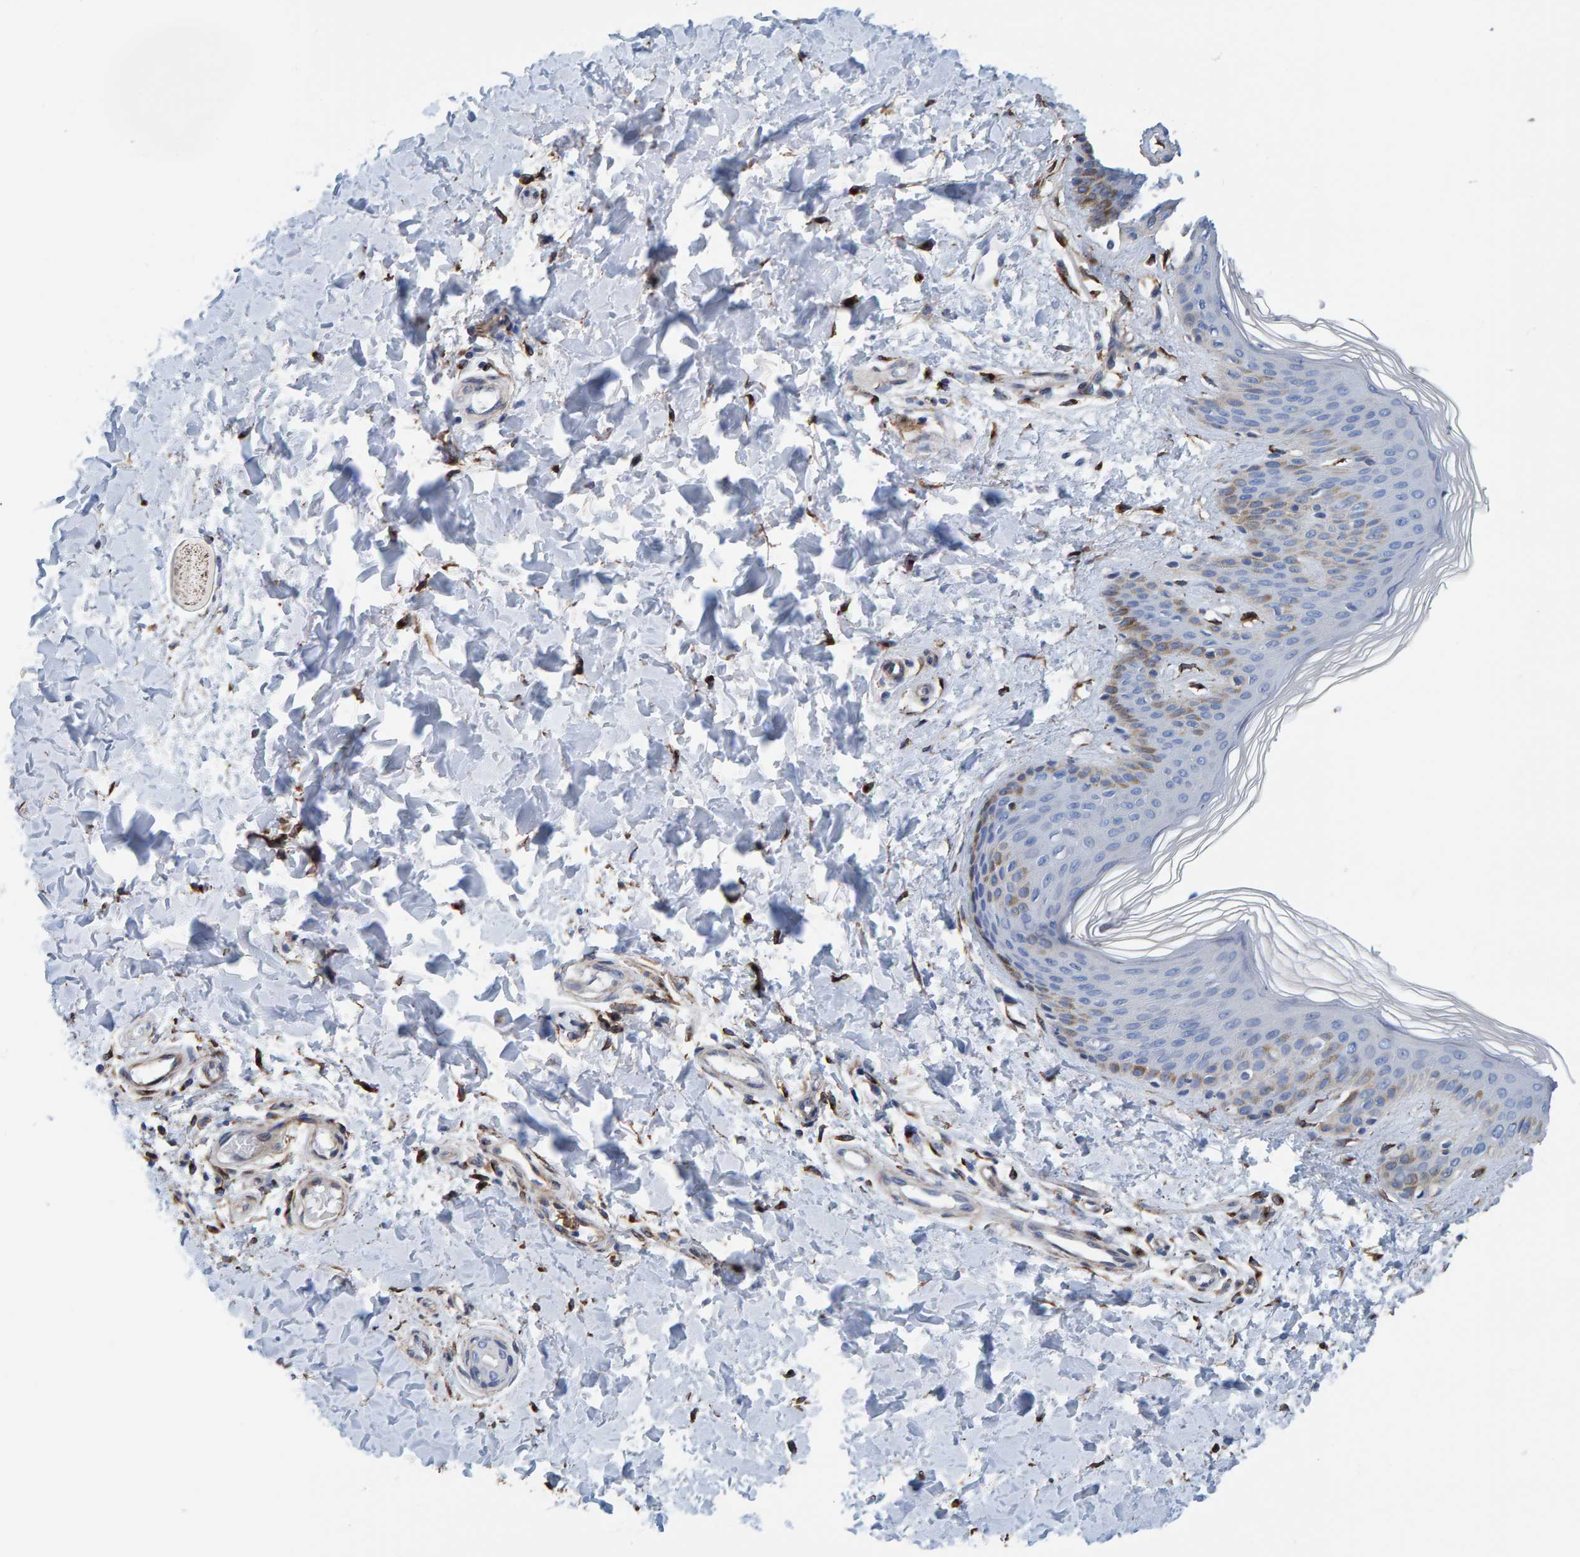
{"staining": {"intensity": "moderate", "quantity": ">75%", "location": "cytoplasmic/membranous"}, "tissue": "skin", "cell_type": "Fibroblasts", "image_type": "normal", "snomed": [{"axis": "morphology", "description": "Normal tissue, NOS"}, {"axis": "morphology", "description": "Neoplasm, benign, NOS"}, {"axis": "topography", "description": "Skin"}, {"axis": "topography", "description": "Soft tissue"}], "caption": "About >75% of fibroblasts in unremarkable human skin reveal moderate cytoplasmic/membranous protein positivity as visualized by brown immunohistochemical staining.", "gene": "LRP1", "patient": {"sex": "male", "age": 26}}